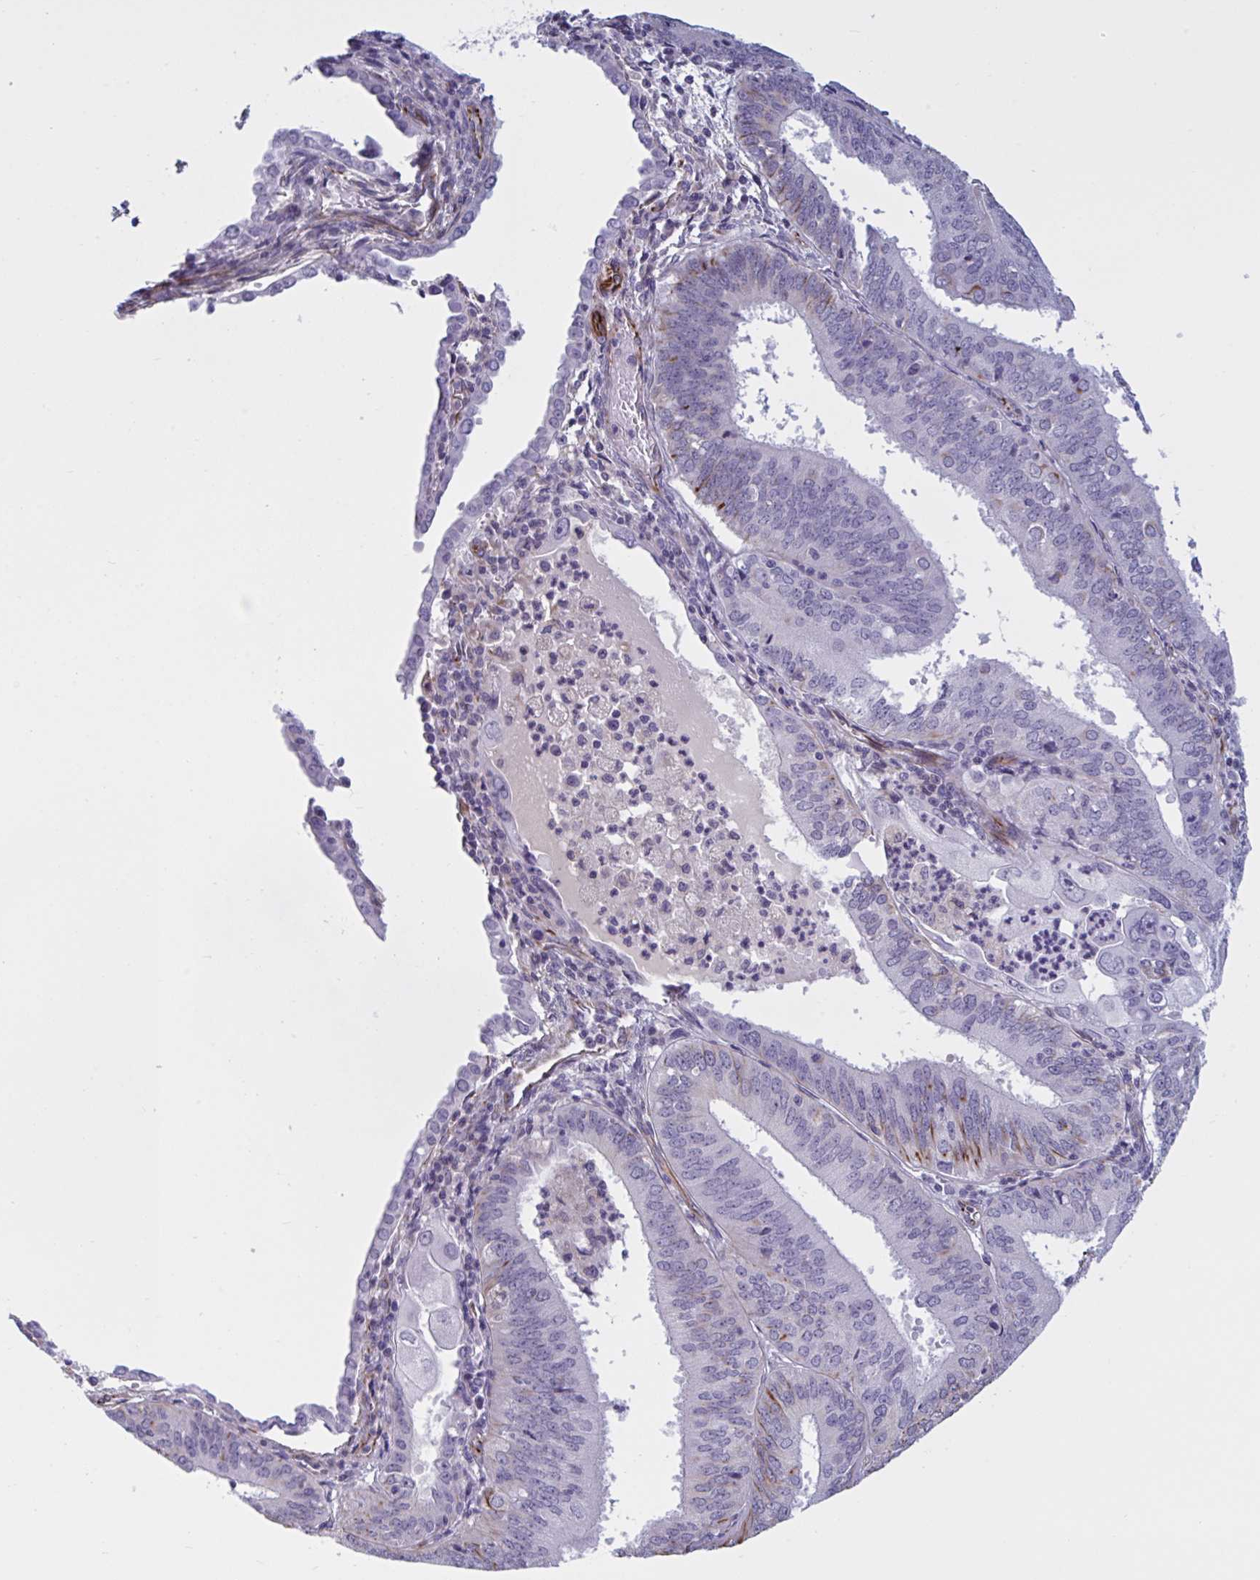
{"staining": {"intensity": "moderate", "quantity": "<25%", "location": "cytoplasmic/membranous"}, "tissue": "cervical cancer", "cell_type": "Tumor cells", "image_type": "cancer", "snomed": [{"axis": "morphology", "description": "Adenocarcinoma, NOS"}, {"axis": "topography", "description": "Cervix"}], "caption": "The histopathology image shows staining of cervical cancer, revealing moderate cytoplasmic/membranous protein staining (brown color) within tumor cells. (DAB IHC, brown staining for protein, blue staining for nuclei).", "gene": "OR1L3", "patient": {"sex": "female", "age": 56}}